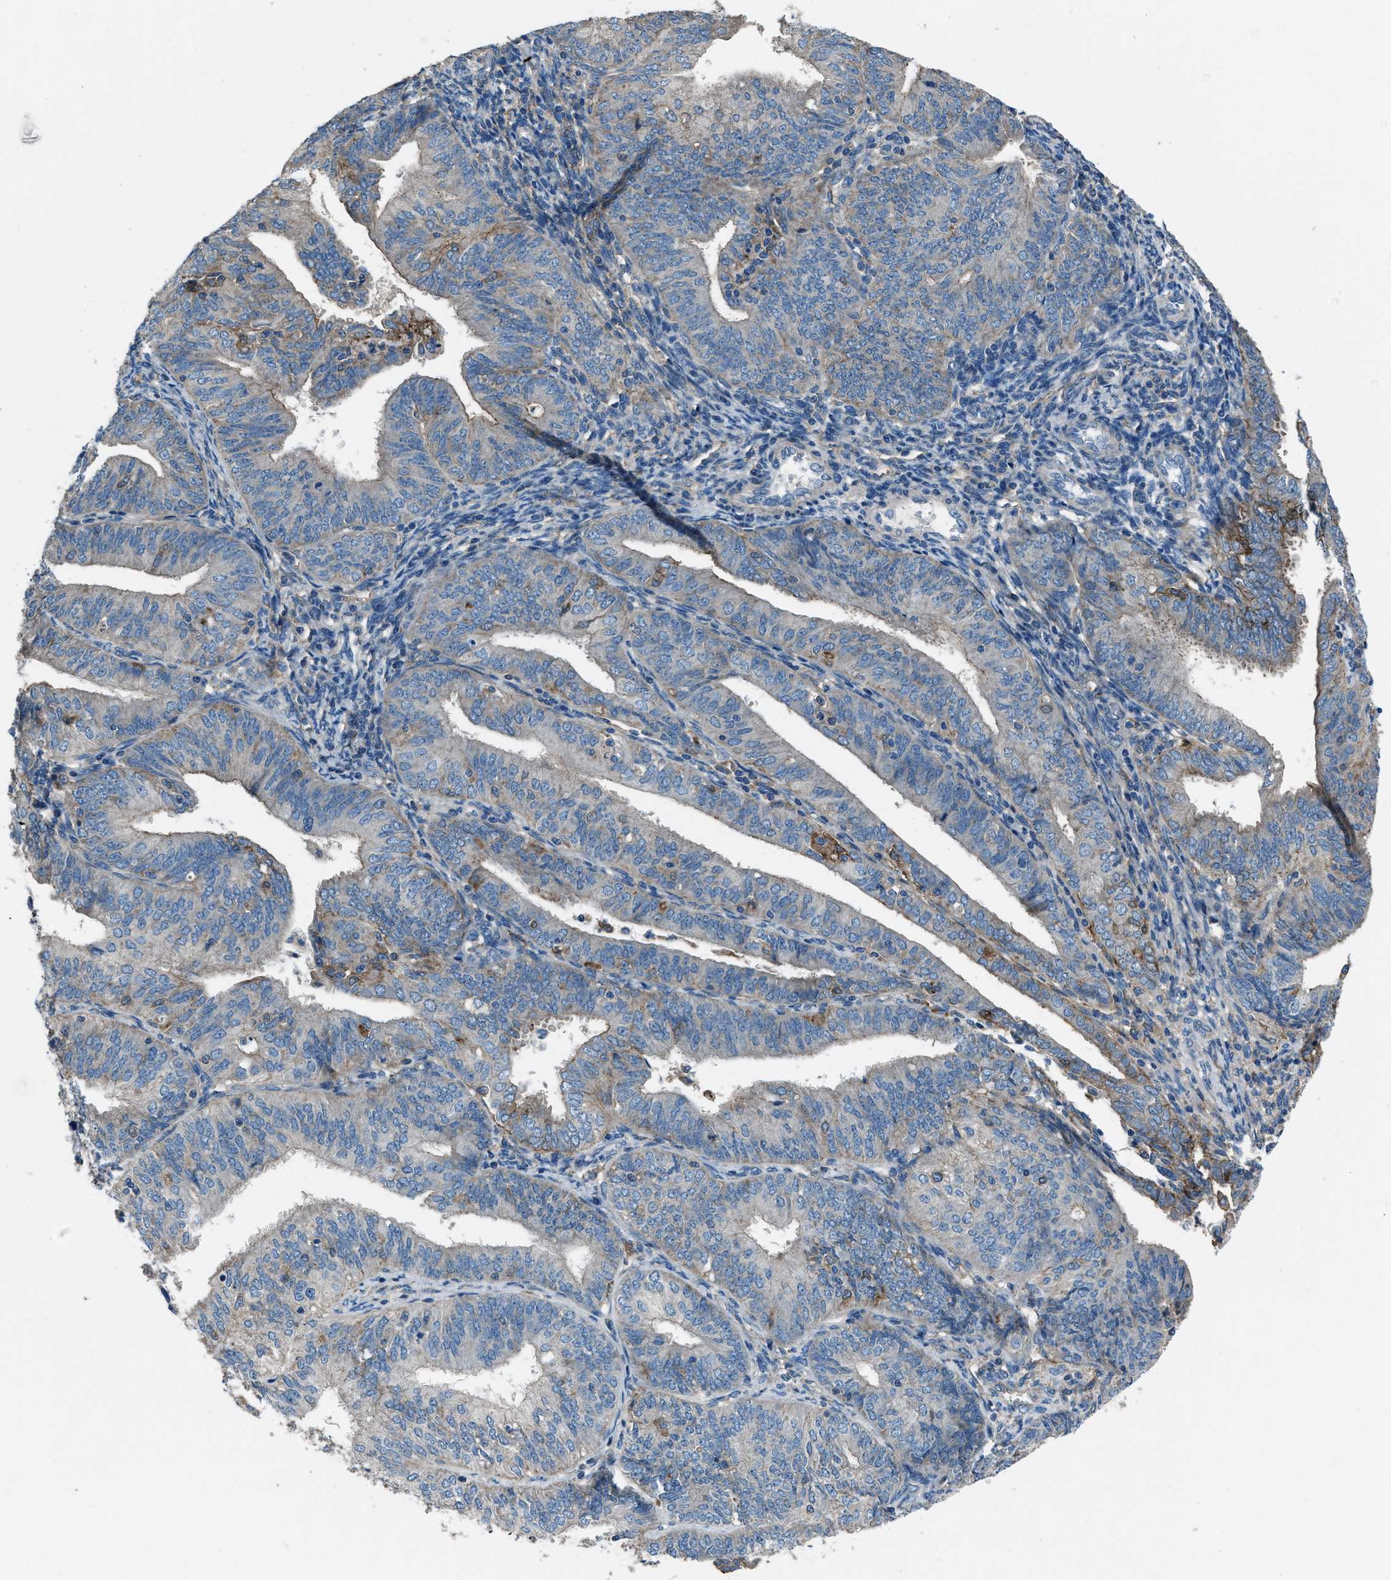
{"staining": {"intensity": "moderate", "quantity": "<25%", "location": "cytoplasmic/membranous"}, "tissue": "endometrial cancer", "cell_type": "Tumor cells", "image_type": "cancer", "snomed": [{"axis": "morphology", "description": "Adenocarcinoma, NOS"}, {"axis": "topography", "description": "Endometrium"}], "caption": "Endometrial adenocarcinoma stained for a protein (brown) demonstrates moderate cytoplasmic/membranous positive expression in approximately <25% of tumor cells.", "gene": "SVIL", "patient": {"sex": "female", "age": 58}}